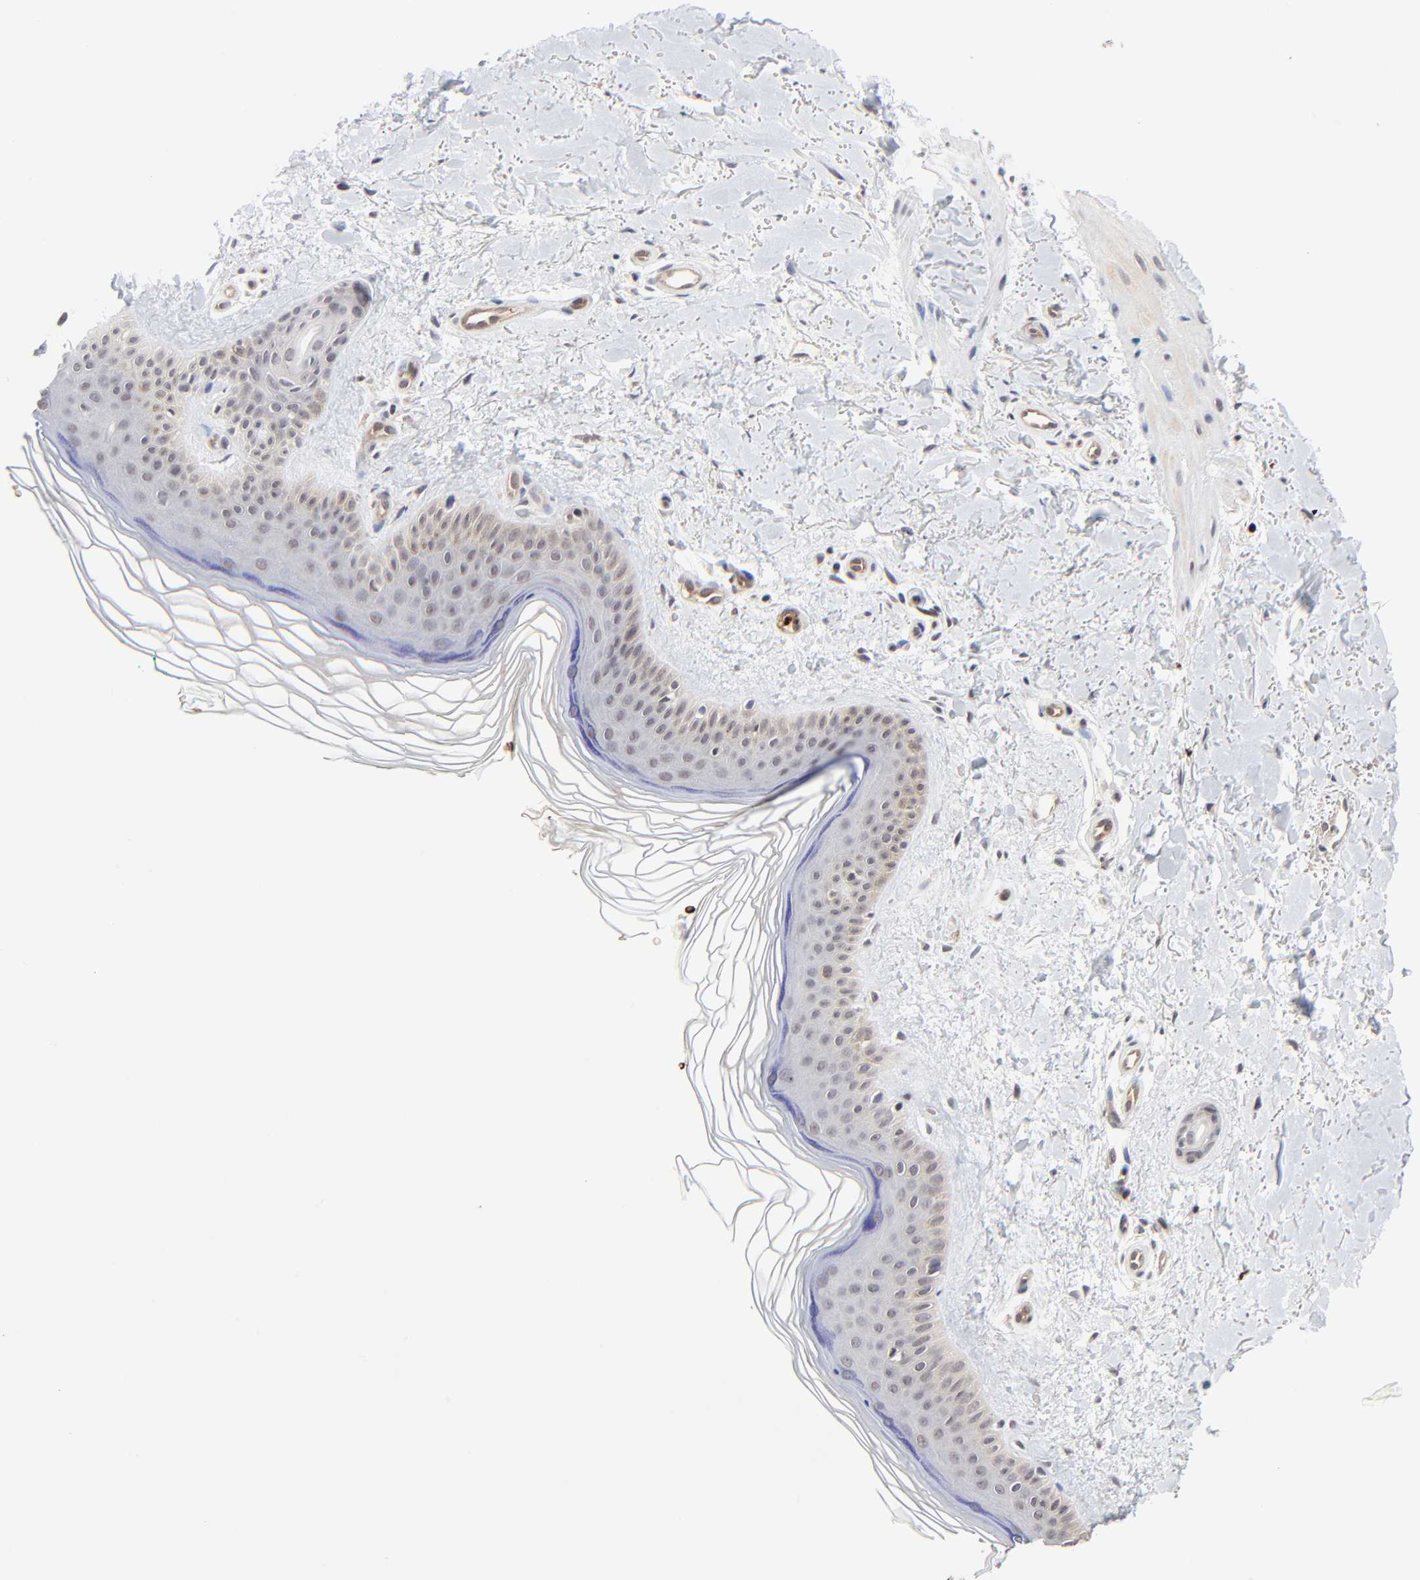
{"staining": {"intensity": "negative", "quantity": "none", "location": "none"}, "tissue": "skin", "cell_type": "Fibroblasts", "image_type": "normal", "snomed": [{"axis": "morphology", "description": "Normal tissue, NOS"}, {"axis": "topography", "description": "Skin"}], "caption": "This is an immunohistochemistry histopathology image of normal human skin. There is no positivity in fibroblasts.", "gene": "CASP10", "patient": {"sex": "female", "age": 19}}